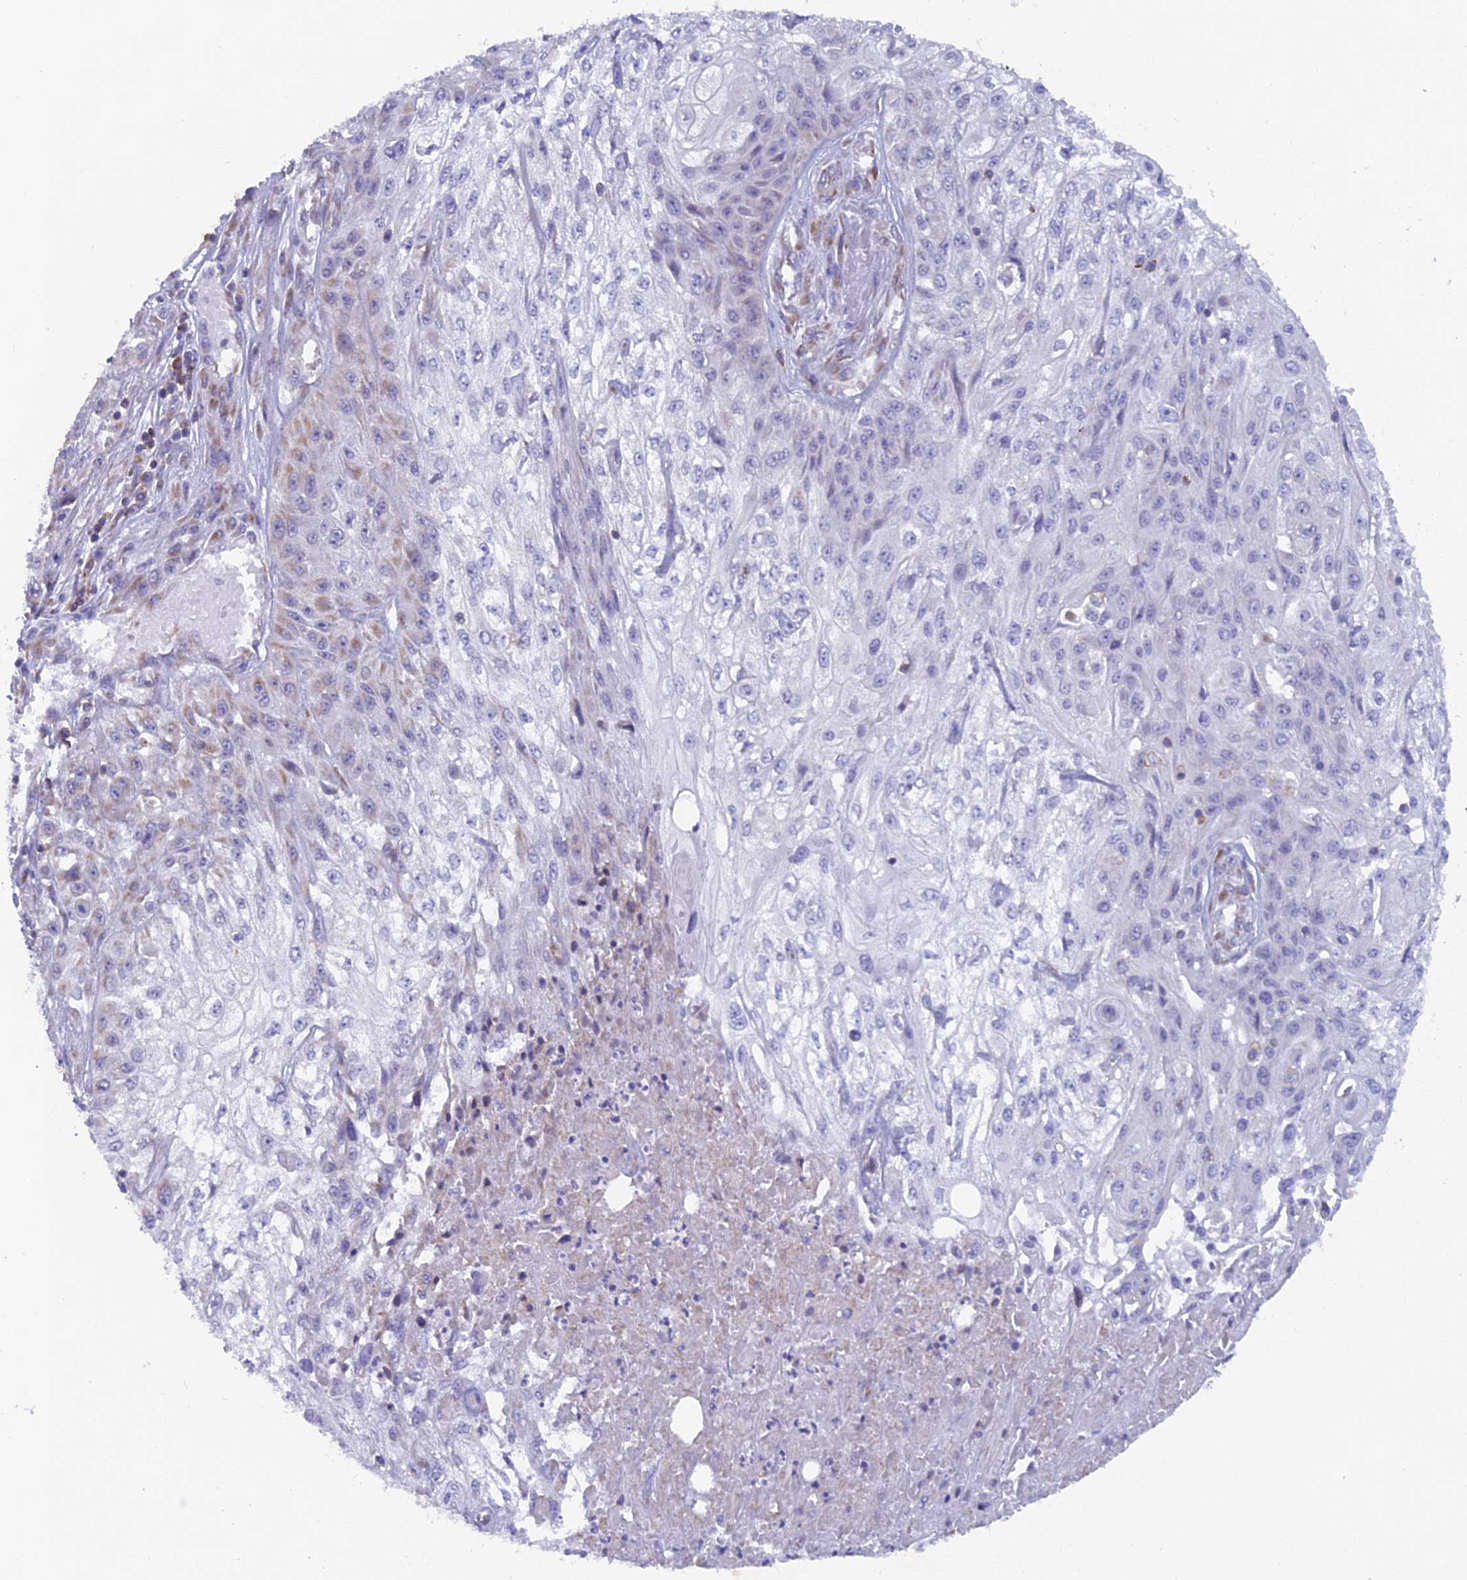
{"staining": {"intensity": "negative", "quantity": "none", "location": "none"}, "tissue": "skin cancer", "cell_type": "Tumor cells", "image_type": "cancer", "snomed": [{"axis": "morphology", "description": "Squamous cell carcinoma, NOS"}, {"axis": "morphology", "description": "Squamous cell carcinoma, metastatic, NOS"}, {"axis": "topography", "description": "Skin"}, {"axis": "topography", "description": "Lymph node"}], "caption": "IHC photomicrograph of human skin squamous cell carcinoma stained for a protein (brown), which displays no expression in tumor cells.", "gene": "ABI3BP", "patient": {"sex": "male", "age": 75}}